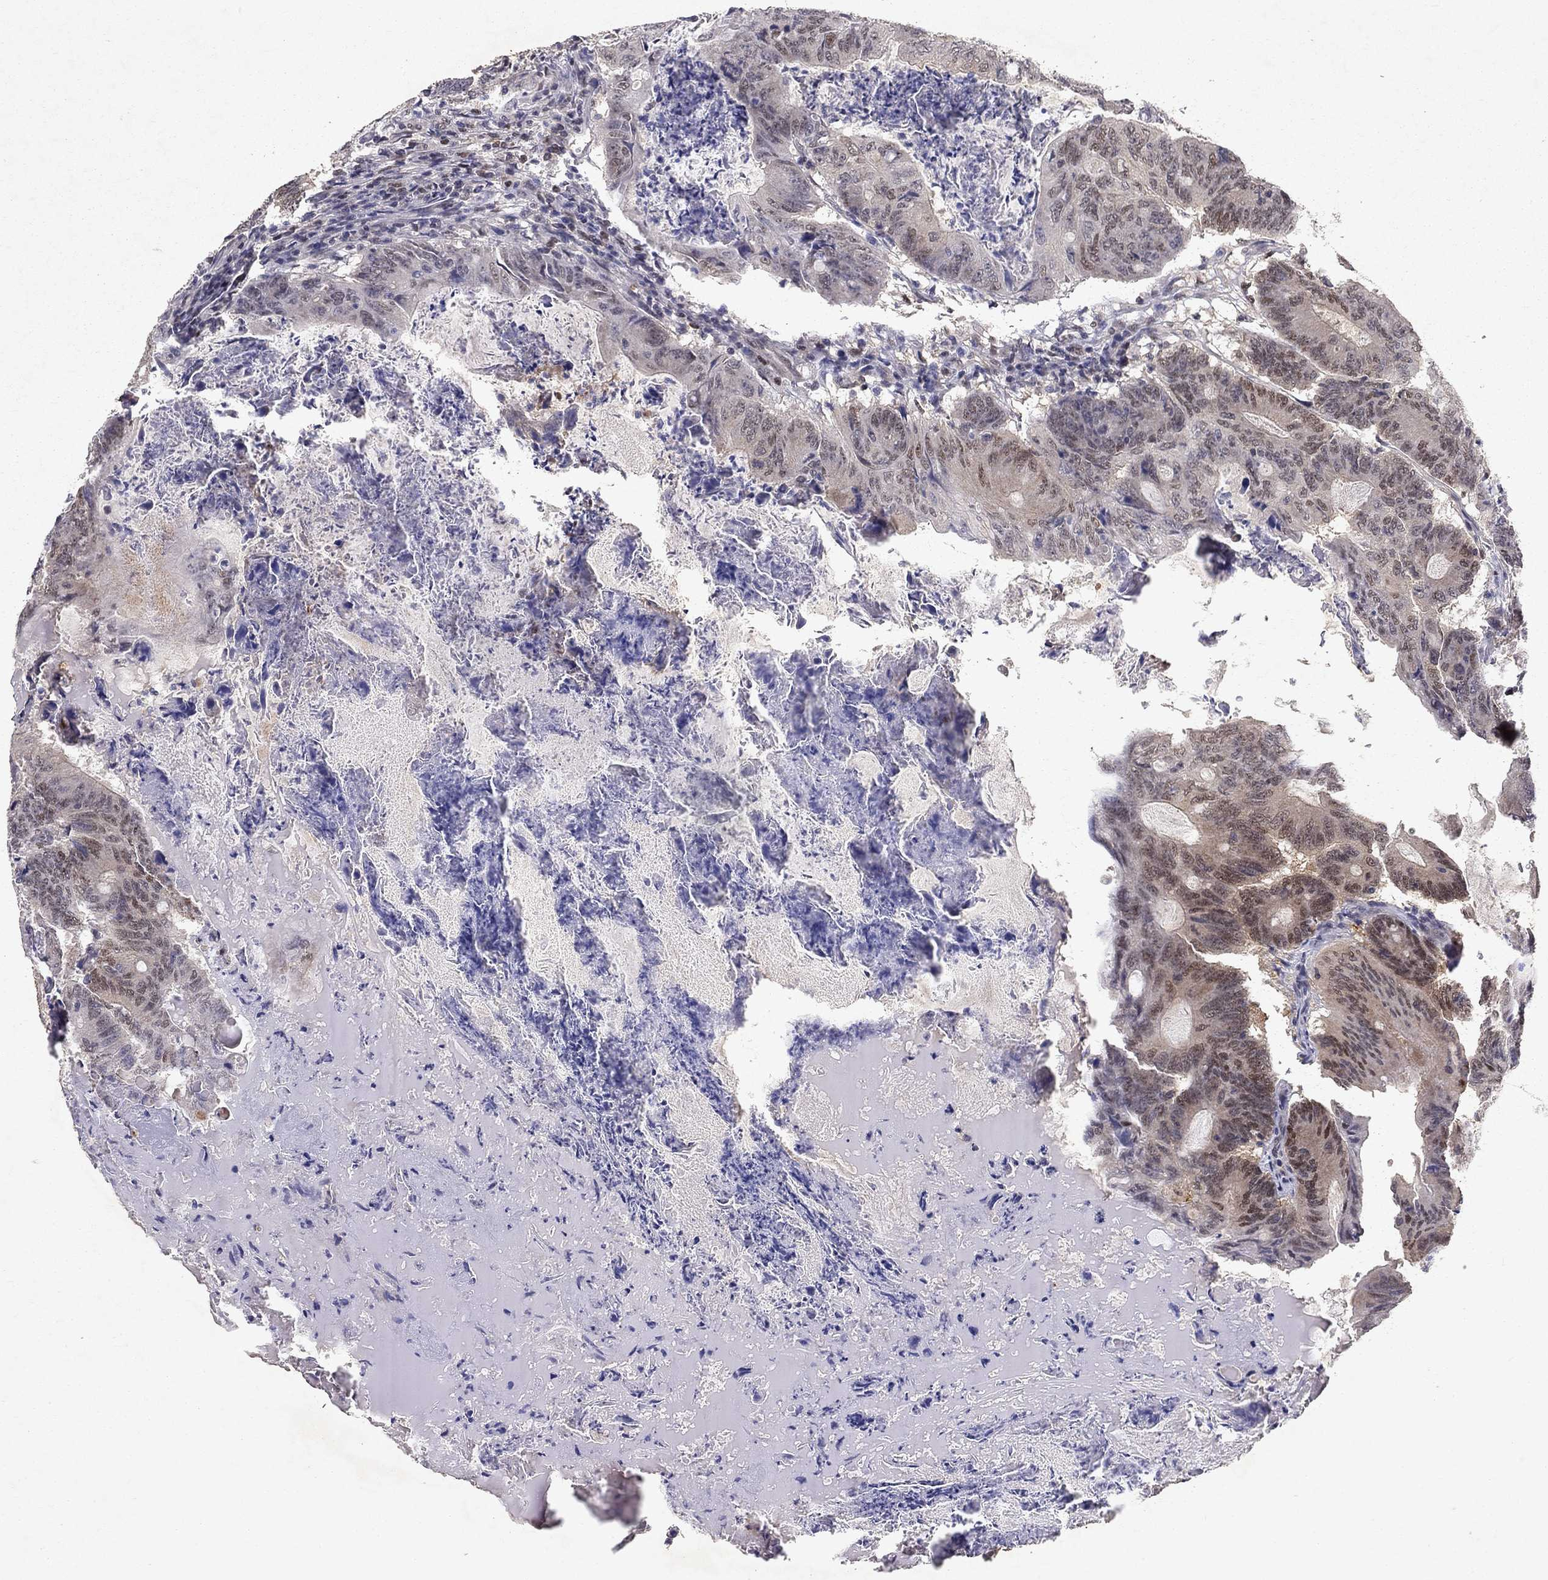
{"staining": {"intensity": "negative", "quantity": "none", "location": "none"}, "tissue": "colorectal cancer", "cell_type": "Tumor cells", "image_type": "cancer", "snomed": [{"axis": "morphology", "description": "Adenocarcinoma, NOS"}, {"axis": "topography", "description": "Colon"}], "caption": "Protein analysis of adenocarcinoma (colorectal) displays no significant expression in tumor cells. The staining is performed using DAB (3,3'-diaminobenzidine) brown chromogen with nuclei counter-stained in using hematoxylin.", "gene": "CRTC1", "patient": {"sex": "female", "age": 70}}